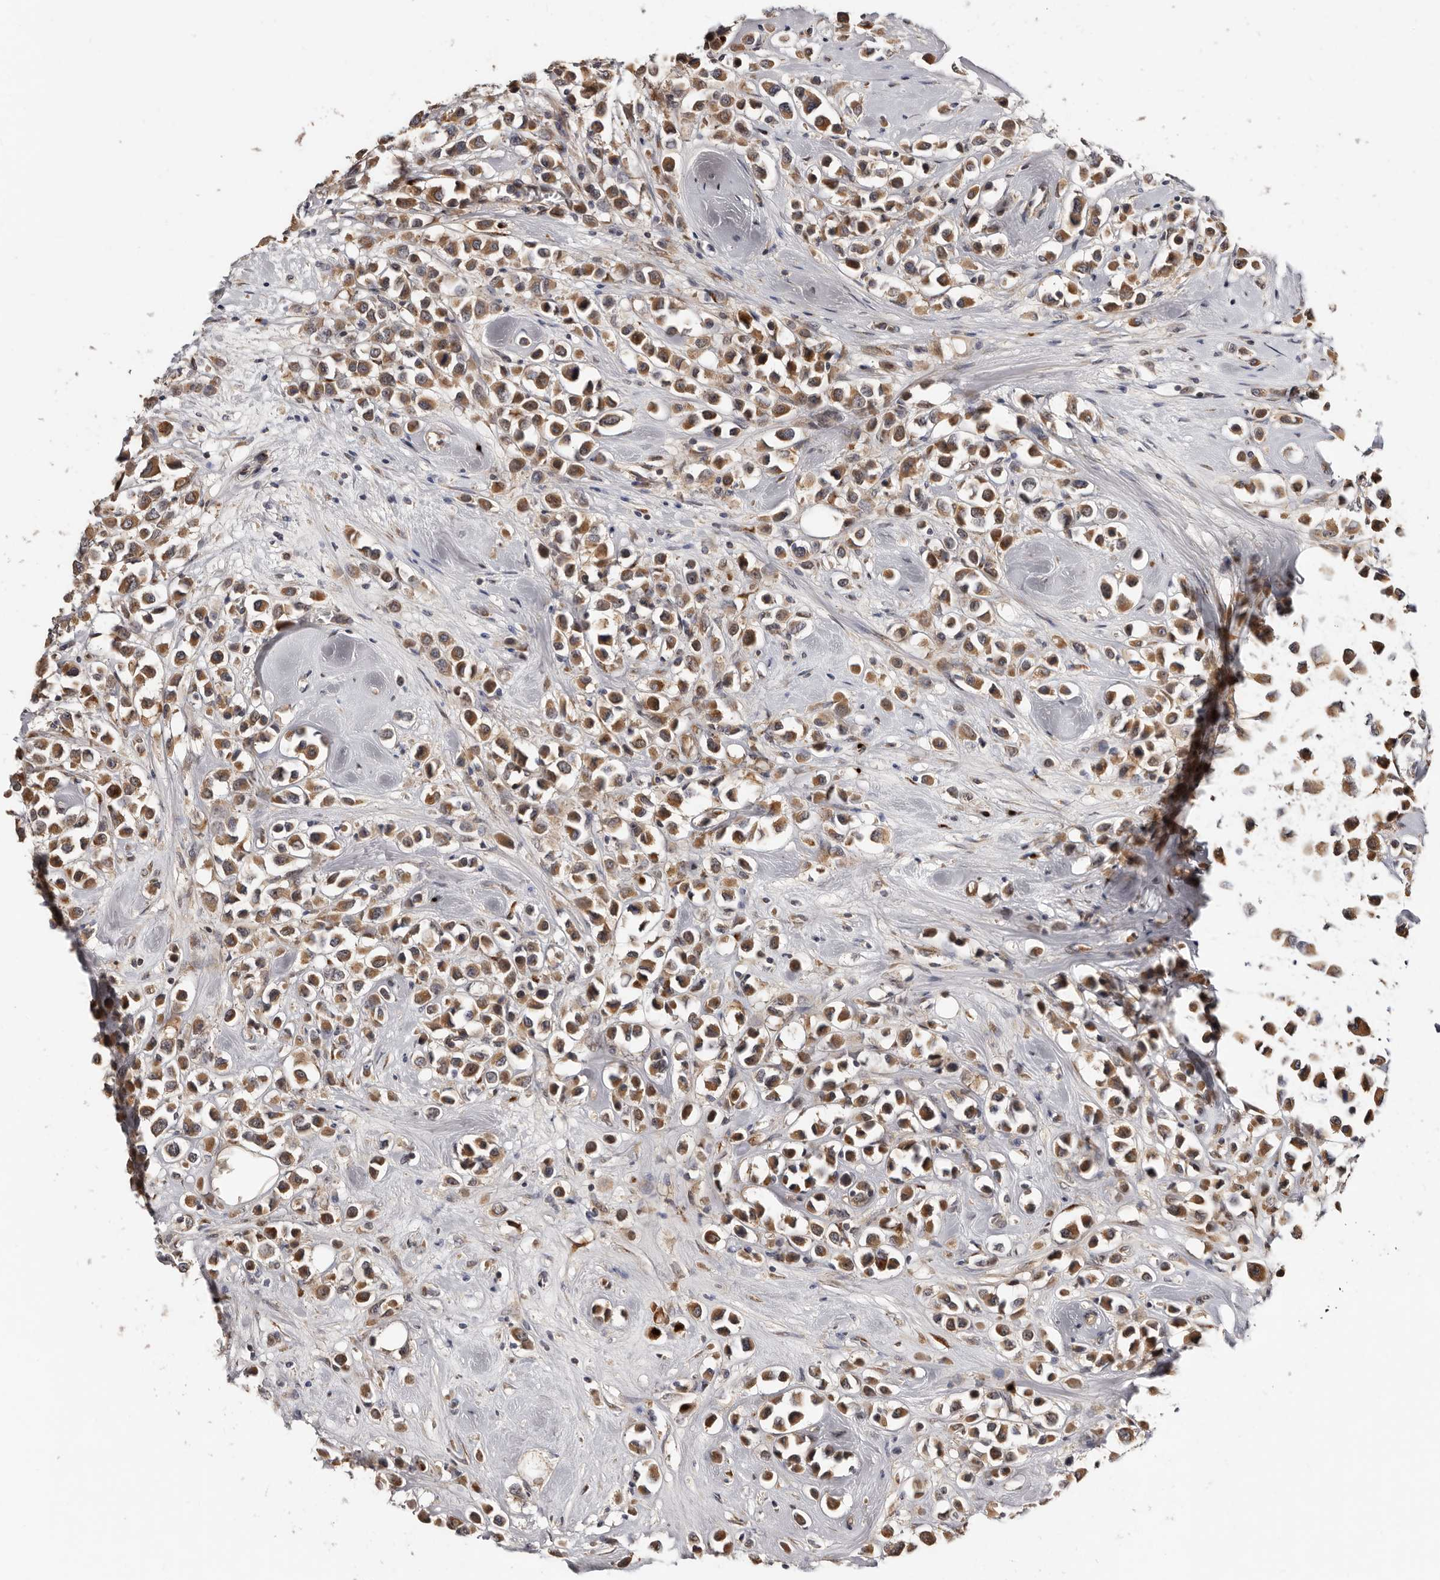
{"staining": {"intensity": "moderate", "quantity": ">75%", "location": "cytoplasmic/membranous"}, "tissue": "breast cancer", "cell_type": "Tumor cells", "image_type": "cancer", "snomed": [{"axis": "morphology", "description": "Duct carcinoma"}, {"axis": "topography", "description": "Breast"}], "caption": "Approximately >75% of tumor cells in human breast cancer (infiltrating ductal carcinoma) show moderate cytoplasmic/membranous protein staining as visualized by brown immunohistochemical staining.", "gene": "DACT2", "patient": {"sex": "female", "age": 61}}